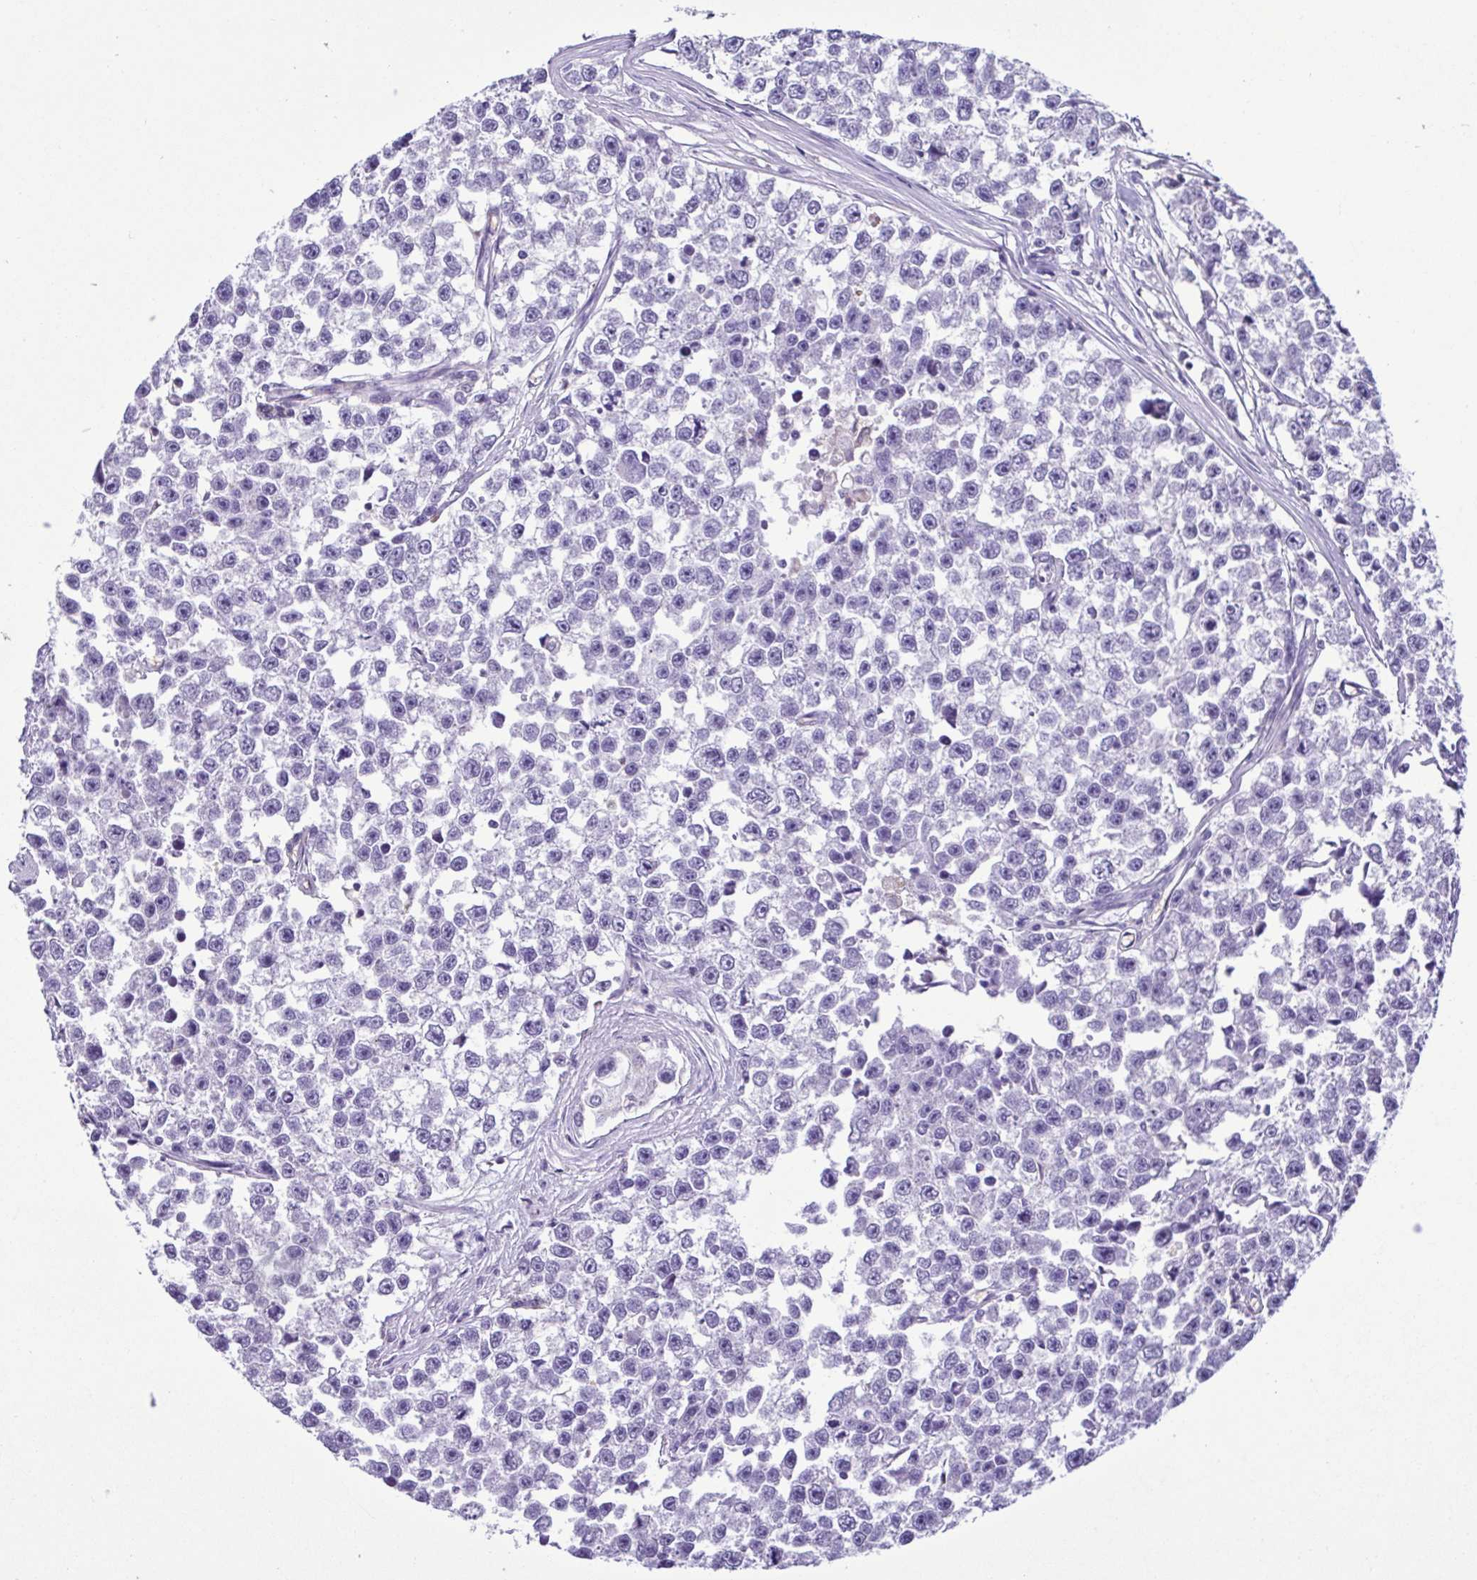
{"staining": {"intensity": "negative", "quantity": "none", "location": "none"}, "tissue": "testis cancer", "cell_type": "Tumor cells", "image_type": "cancer", "snomed": [{"axis": "morphology", "description": "Seminoma, NOS"}, {"axis": "topography", "description": "Testis"}], "caption": "Photomicrograph shows no protein positivity in tumor cells of testis cancer (seminoma) tissue.", "gene": "CBY2", "patient": {"sex": "male", "age": 26}}